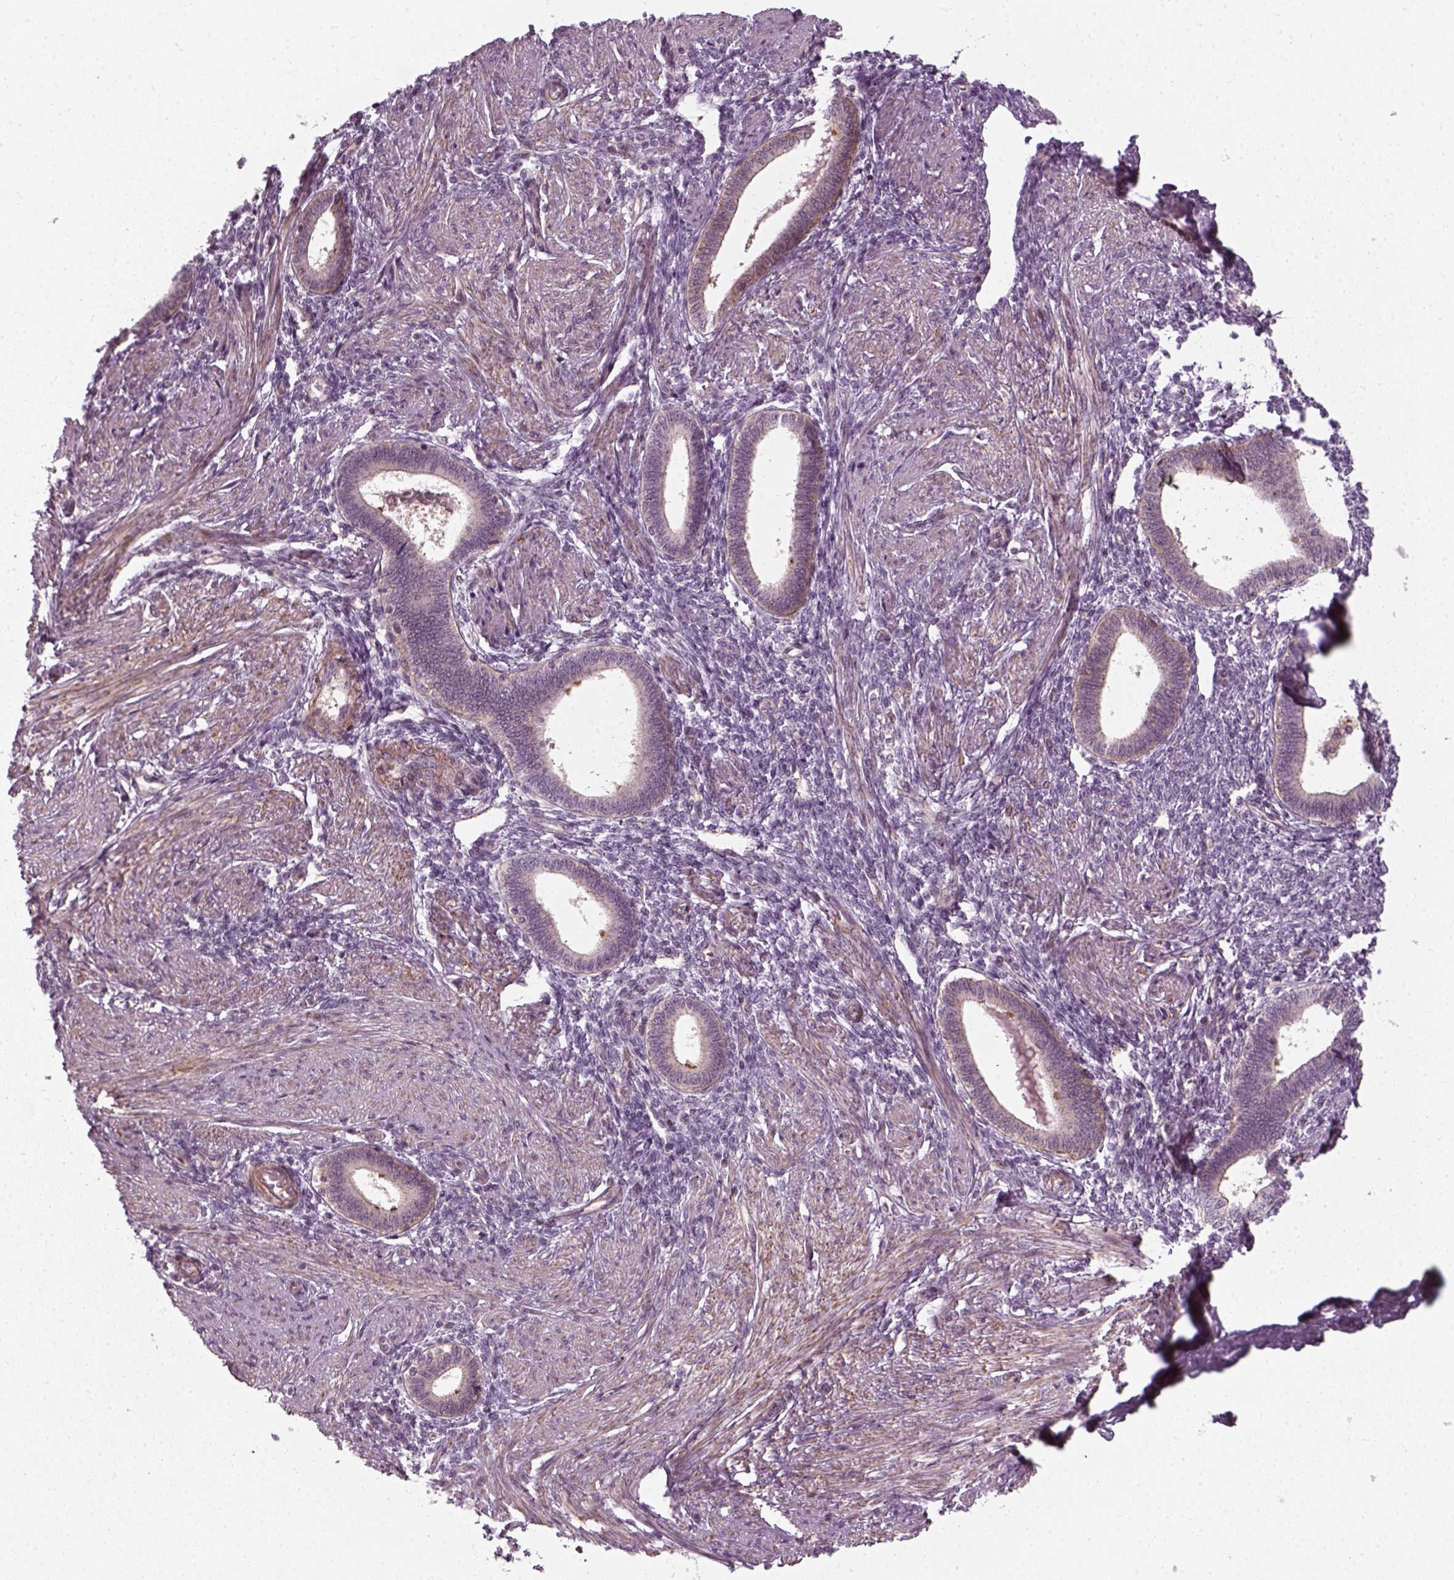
{"staining": {"intensity": "negative", "quantity": "none", "location": "none"}, "tissue": "endometrium", "cell_type": "Cells in endometrial stroma", "image_type": "normal", "snomed": [{"axis": "morphology", "description": "Normal tissue, NOS"}, {"axis": "topography", "description": "Endometrium"}], "caption": "This histopathology image is of unremarkable endometrium stained with immunohistochemistry (IHC) to label a protein in brown with the nuclei are counter-stained blue. There is no expression in cells in endometrial stroma.", "gene": "DNASE1L1", "patient": {"sex": "female", "age": 42}}